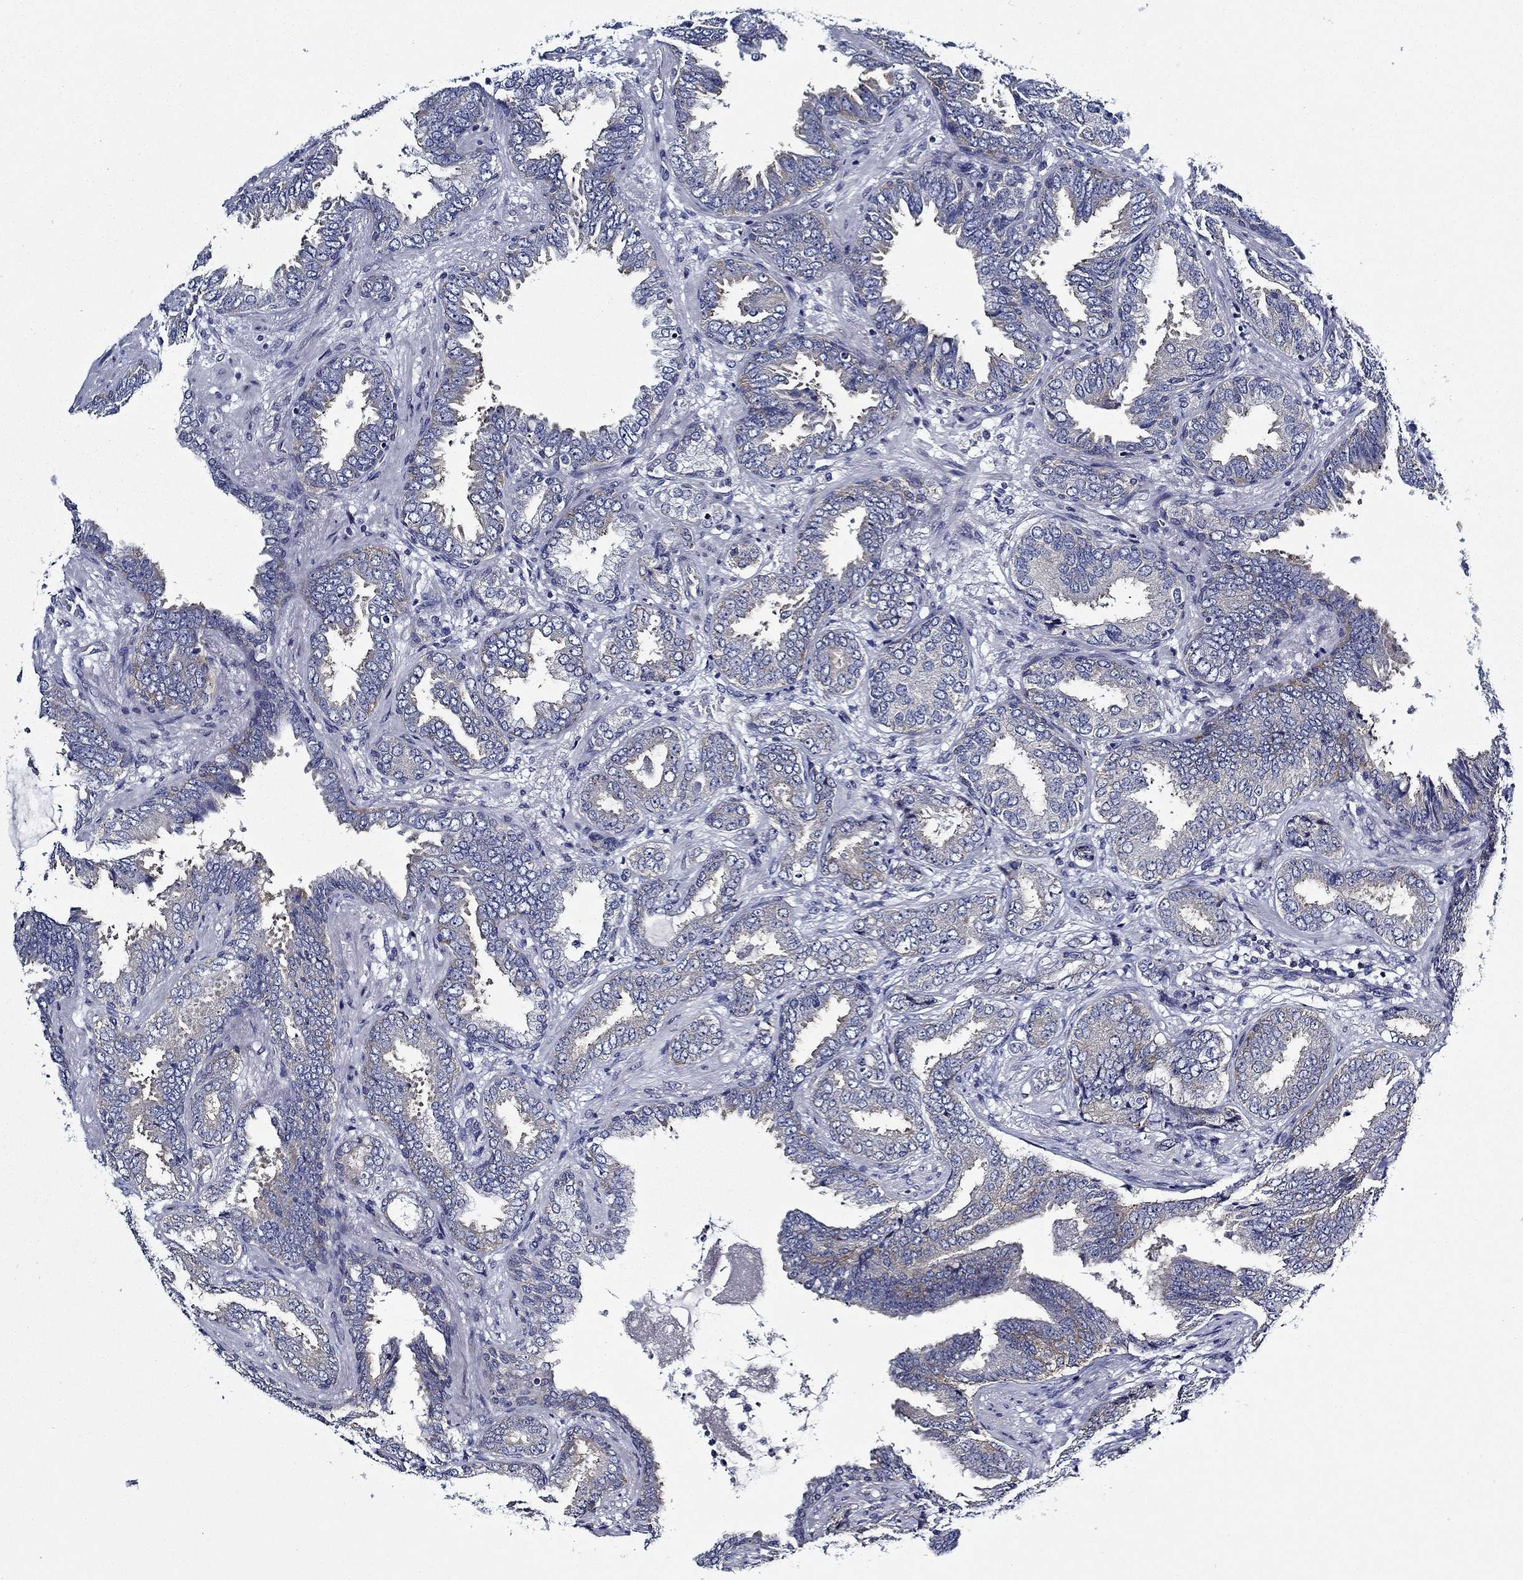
{"staining": {"intensity": "negative", "quantity": "none", "location": "none"}, "tissue": "prostate cancer", "cell_type": "Tumor cells", "image_type": "cancer", "snomed": [{"axis": "morphology", "description": "Adenocarcinoma, Low grade"}, {"axis": "topography", "description": "Prostate"}], "caption": "Immunohistochemistry of prostate cancer (adenocarcinoma (low-grade)) displays no expression in tumor cells. Brightfield microscopy of immunohistochemistry (IHC) stained with DAB (brown) and hematoxylin (blue), captured at high magnification.", "gene": "FXR1", "patient": {"sex": "male", "age": 68}}